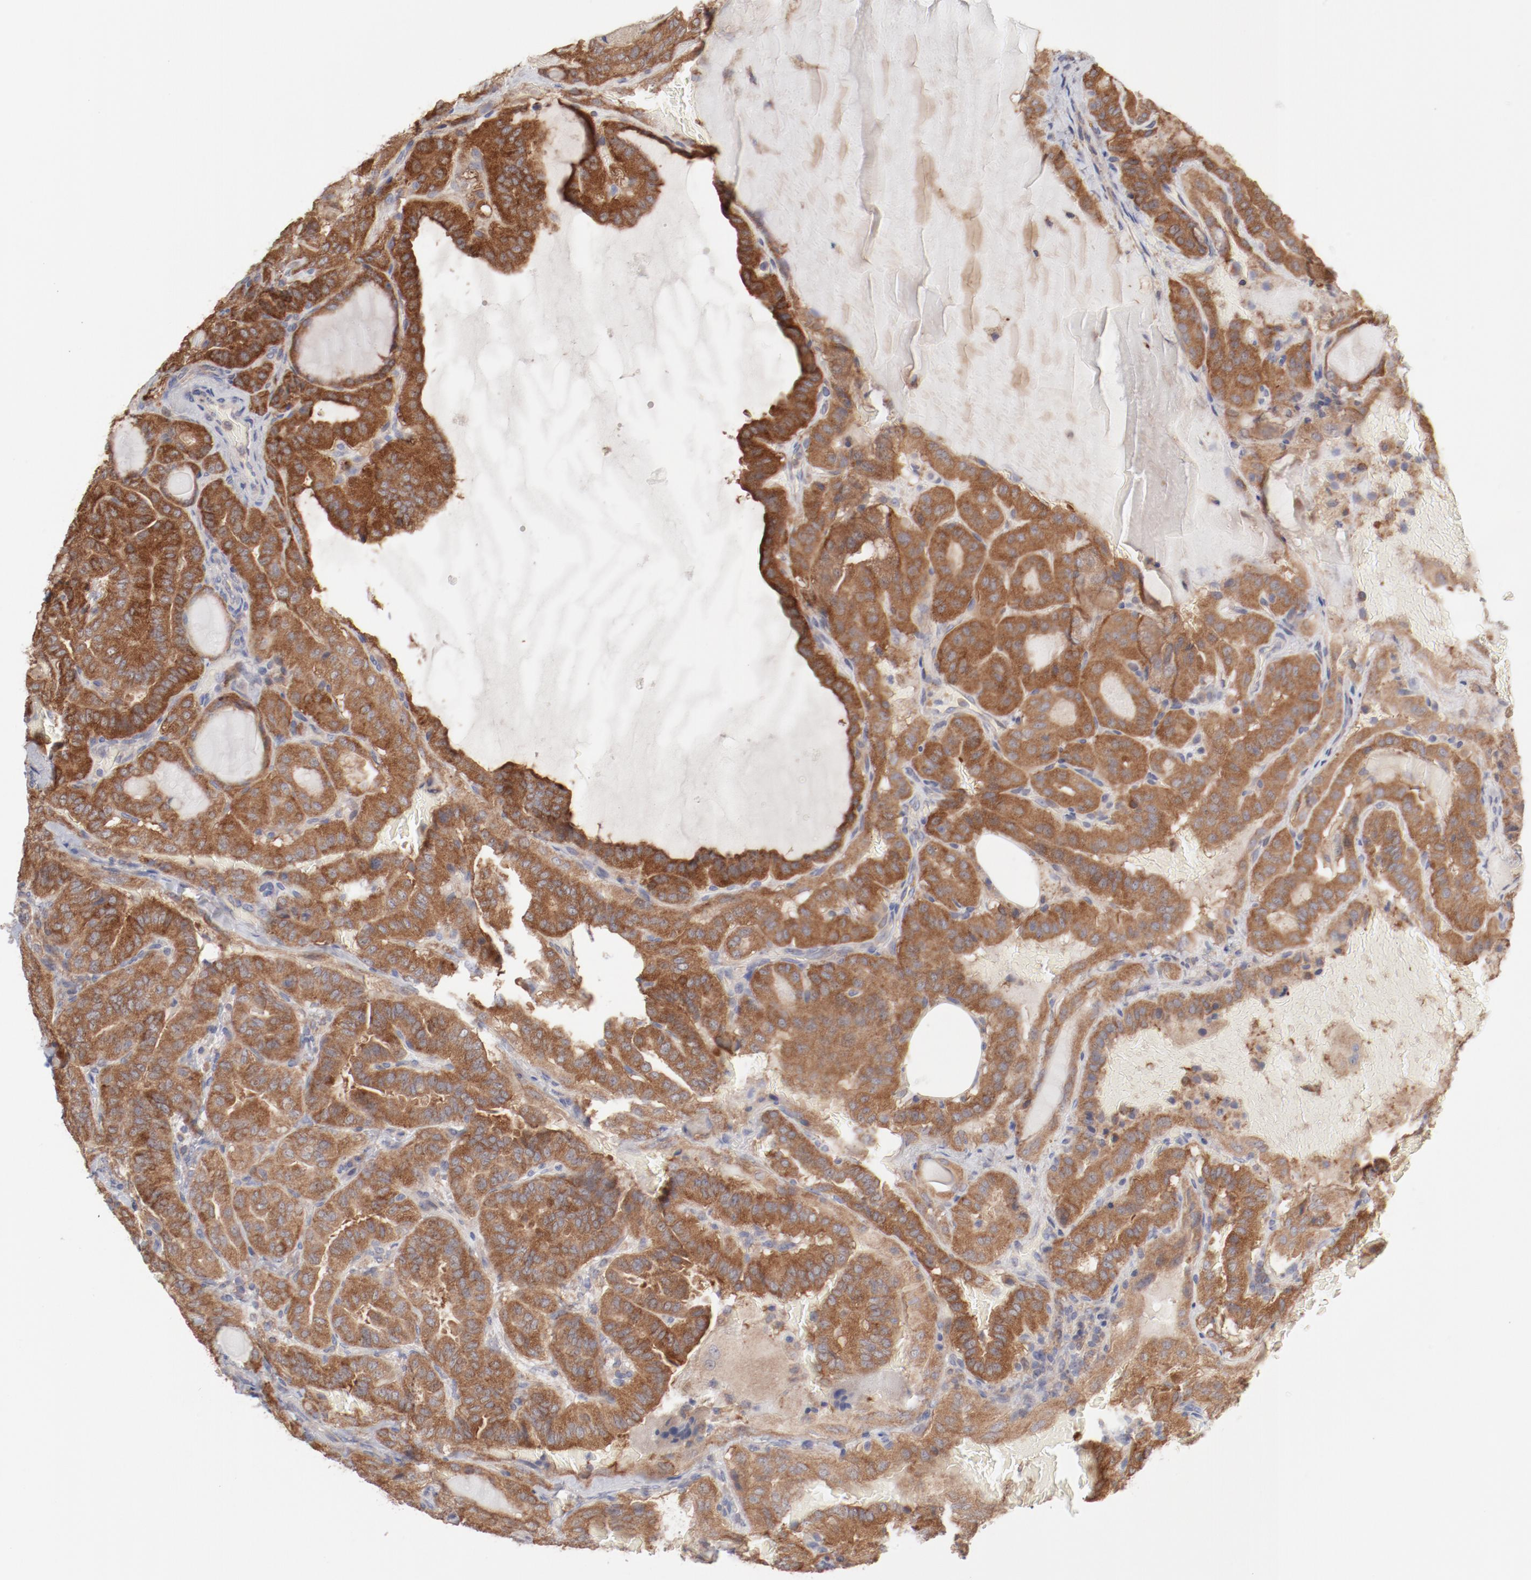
{"staining": {"intensity": "moderate", "quantity": ">75%", "location": "cytoplasmic/membranous"}, "tissue": "thyroid cancer", "cell_type": "Tumor cells", "image_type": "cancer", "snomed": [{"axis": "morphology", "description": "Papillary adenocarcinoma, NOS"}, {"axis": "topography", "description": "Thyroid gland"}], "caption": "Approximately >75% of tumor cells in thyroid cancer display moderate cytoplasmic/membranous protein positivity as visualized by brown immunohistochemical staining.", "gene": "PPFIBP2", "patient": {"sex": "male", "age": 77}}